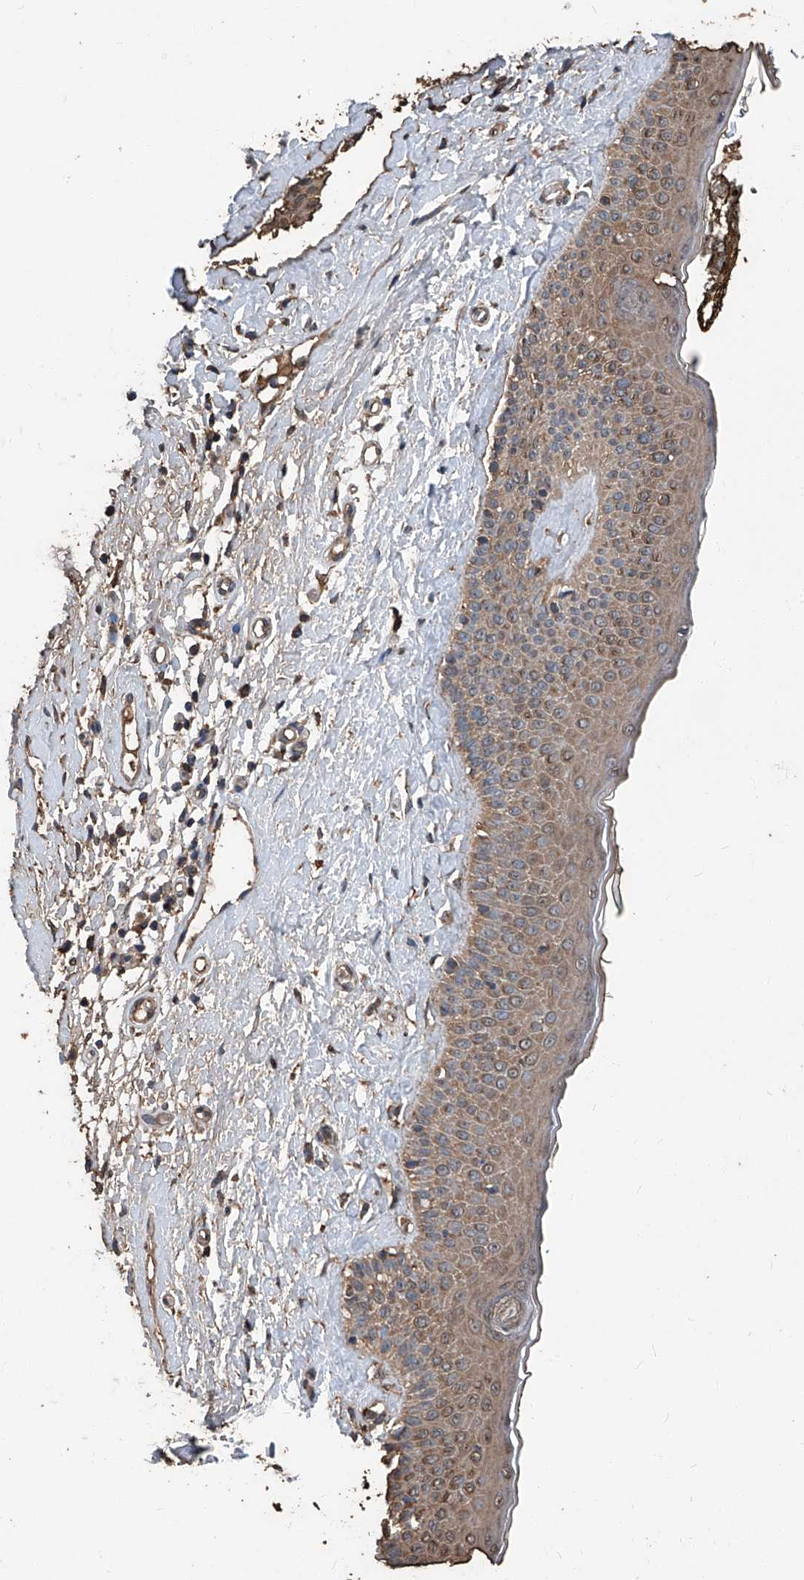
{"staining": {"intensity": "moderate", "quantity": ">75%", "location": "cytoplasmic/membranous"}, "tissue": "skin cancer", "cell_type": "Tumor cells", "image_type": "cancer", "snomed": [{"axis": "morphology", "description": "Basal cell carcinoma"}, {"axis": "topography", "description": "Skin"}], "caption": "Immunohistochemistry of human skin cancer displays medium levels of moderate cytoplasmic/membranous staining in about >75% of tumor cells.", "gene": "STARD7", "patient": {"sex": "female", "age": 84}}